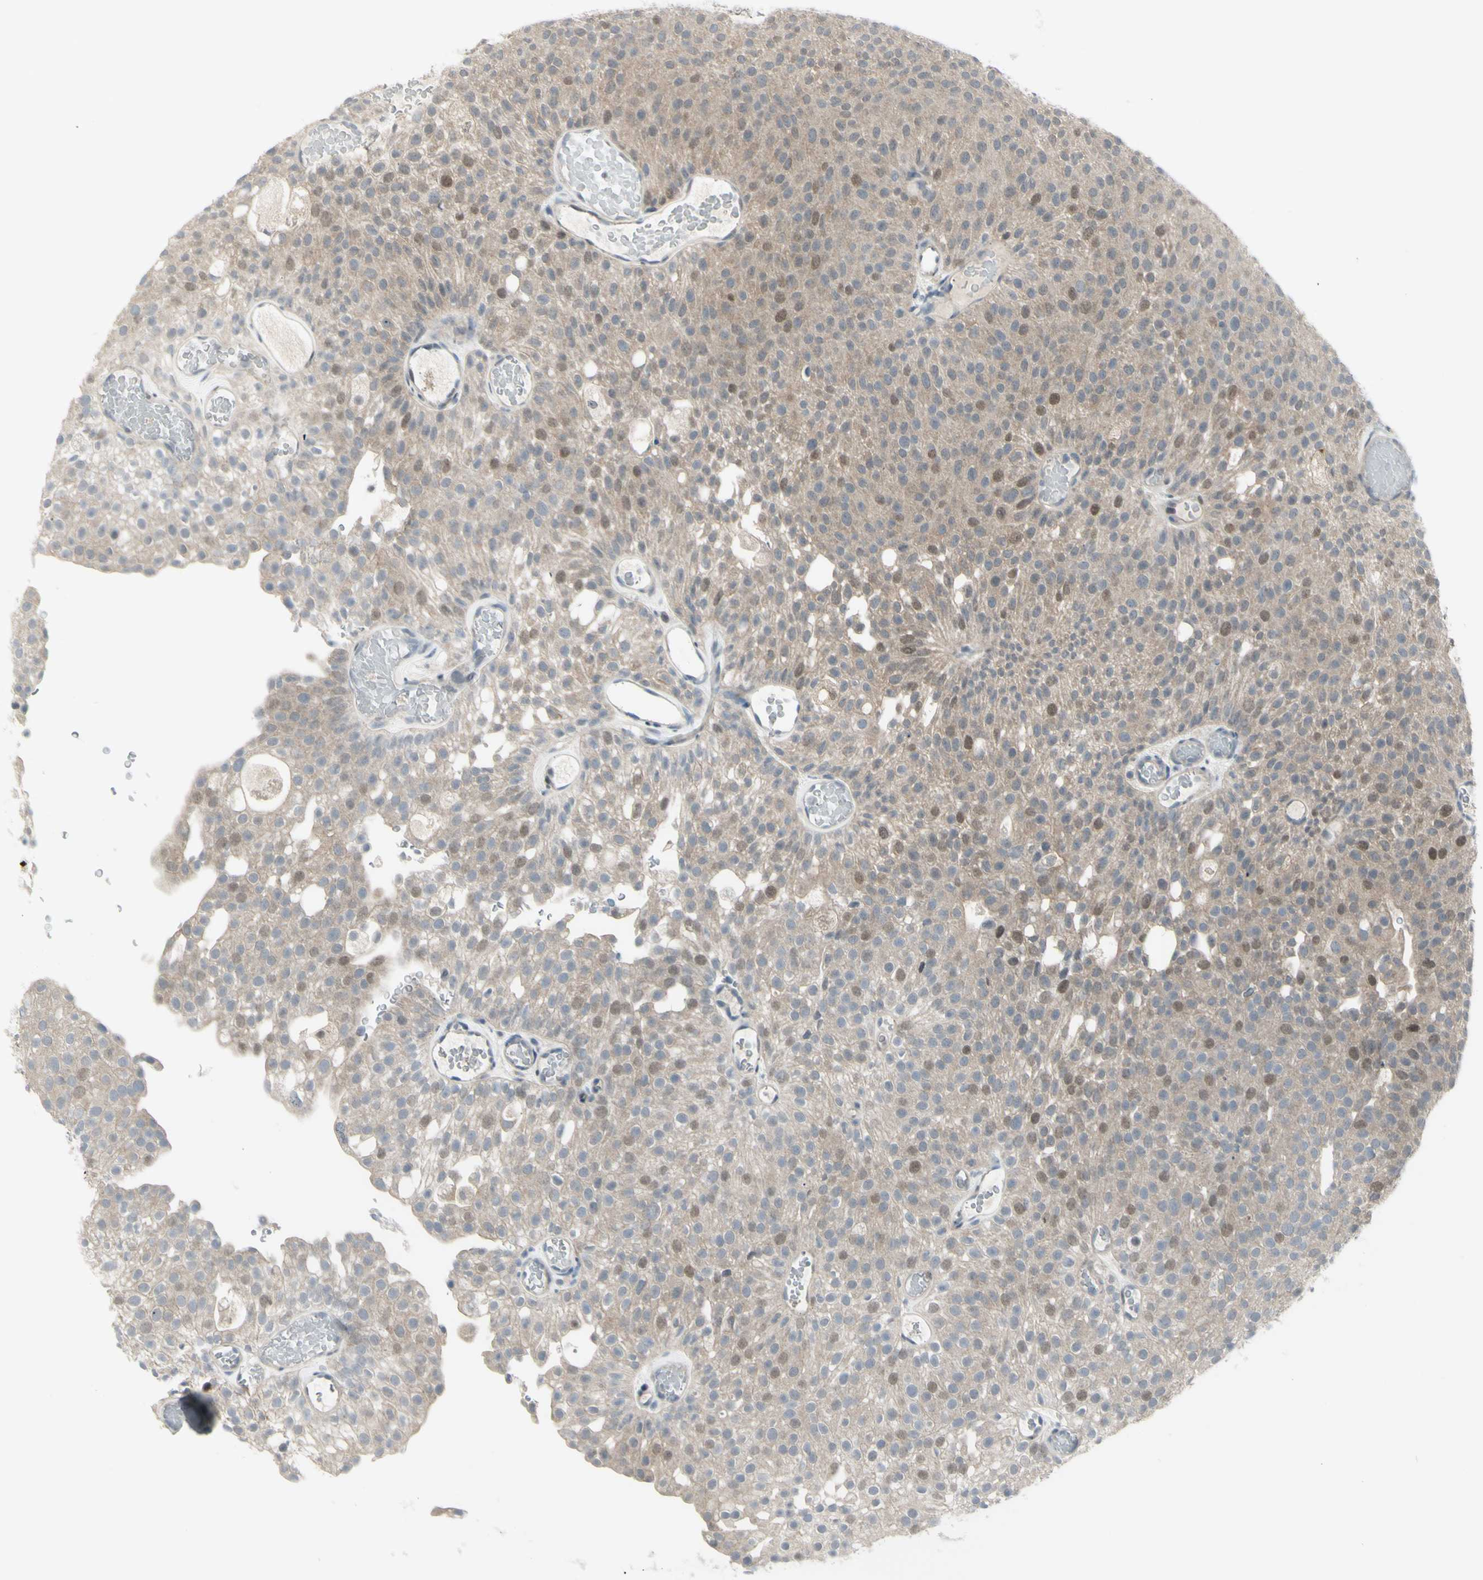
{"staining": {"intensity": "weak", "quantity": "25%-75%", "location": "cytoplasmic/membranous,nuclear"}, "tissue": "urothelial cancer", "cell_type": "Tumor cells", "image_type": "cancer", "snomed": [{"axis": "morphology", "description": "Urothelial carcinoma, Low grade"}, {"axis": "topography", "description": "Urinary bladder"}], "caption": "Weak cytoplasmic/membranous and nuclear positivity for a protein is seen in approximately 25%-75% of tumor cells of low-grade urothelial carcinoma using immunohistochemistry (IHC).", "gene": "ETNK1", "patient": {"sex": "male", "age": 78}}